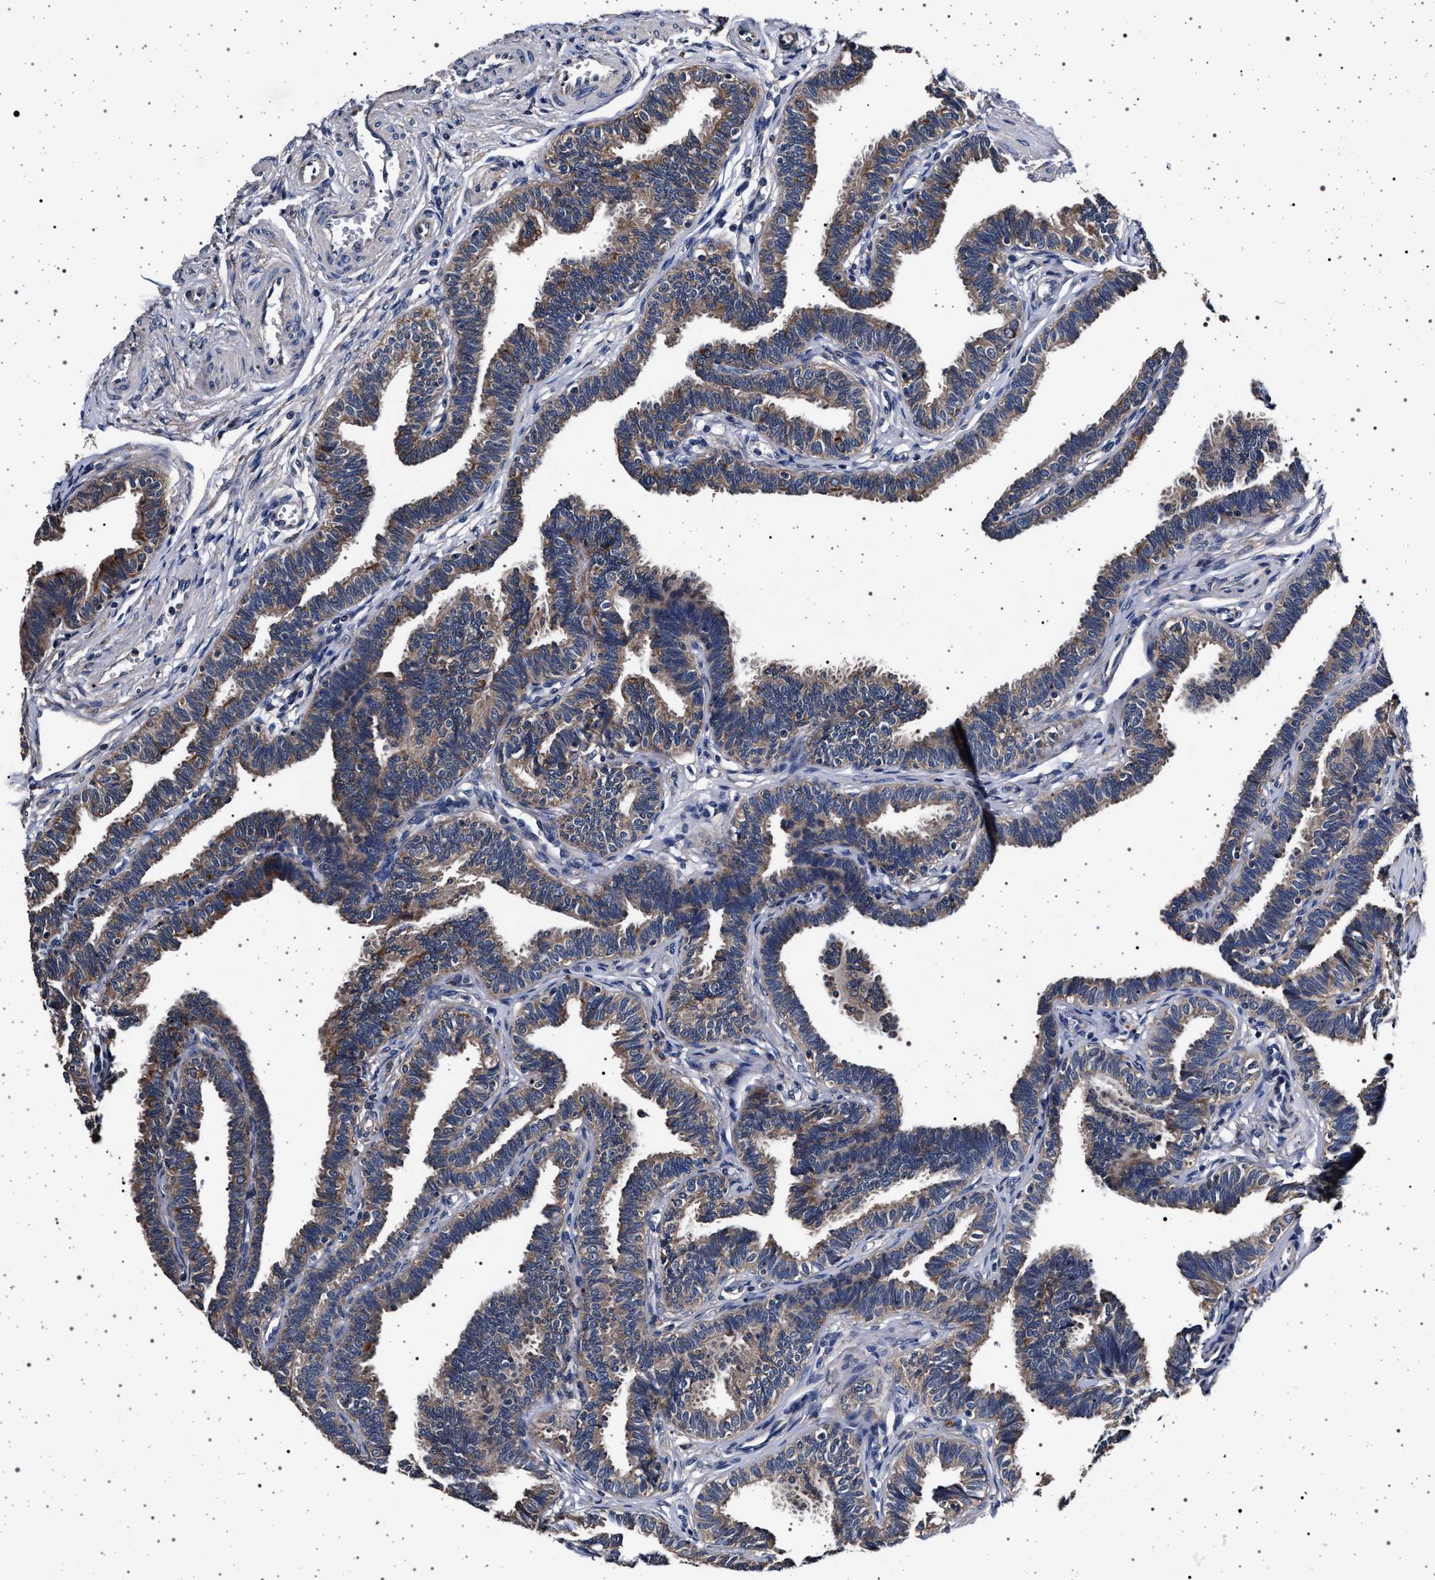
{"staining": {"intensity": "weak", "quantity": ">75%", "location": "cytoplasmic/membranous"}, "tissue": "fallopian tube", "cell_type": "Glandular cells", "image_type": "normal", "snomed": [{"axis": "morphology", "description": "Normal tissue, NOS"}, {"axis": "topography", "description": "Fallopian tube"}, {"axis": "topography", "description": "Ovary"}], "caption": "A micrograph of human fallopian tube stained for a protein exhibits weak cytoplasmic/membranous brown staining in glandular cells. The staining is performed using DAB (3,3'-diaminobenzidine) brown chromogen to label protein expression. The nuclei are counter-stained blue using hematoxylin.", "gene": "MAP3K2", "patient": {"sex": "female", "age": 23}}